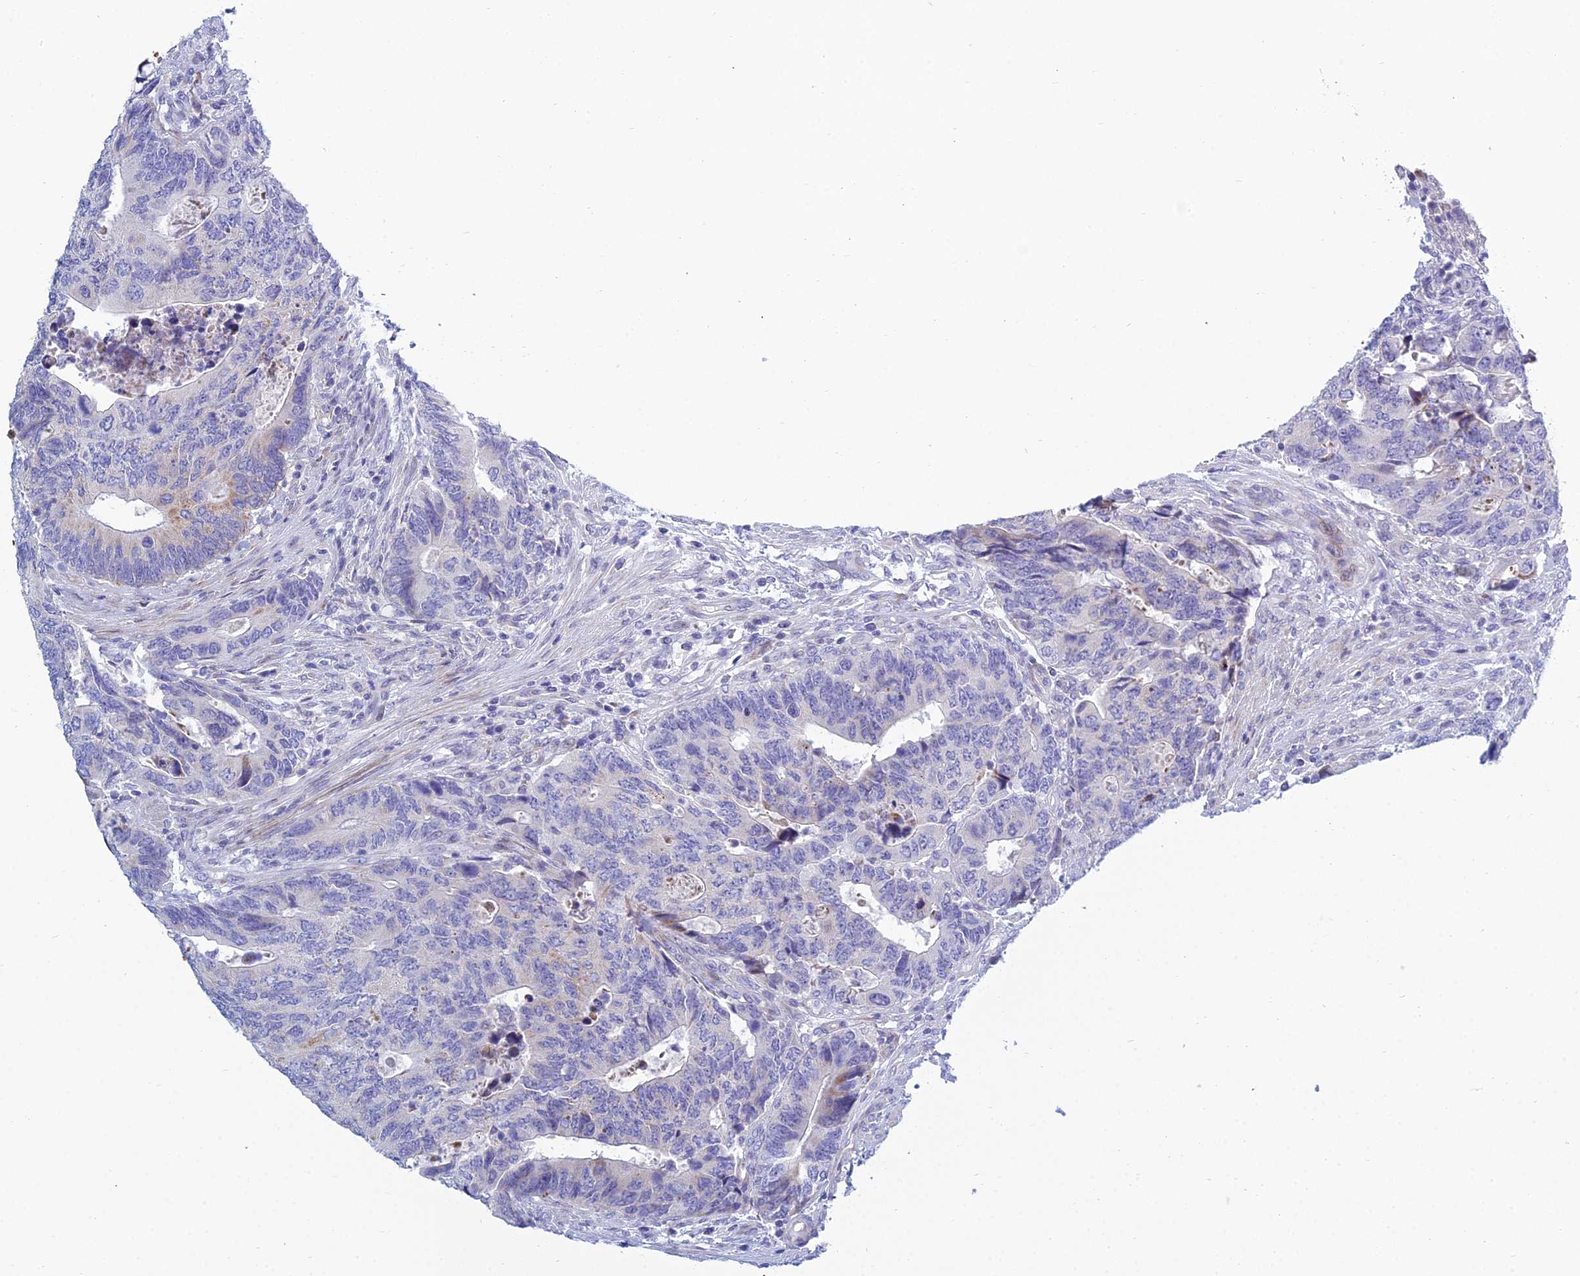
{"staining": {"intensity": "negative", "quantity": "none", "location": "none"}, "tissue": "colorectal cancer", "cell_type": "Tumor cells", "image_type": "cancer", "snomed": [{"axis": "morphology", "description": "Adenocarcinoma, NOS"}, {"axis": "topography", "description": "Colon"}], "caption": "IHC of human colorectal cancer (adenocarcinoma) shows no staining in tumor cells. The staining is performed using DAB brown chromogen with nuclei counter-stained in using hematoxylin.", "gene": "PRR13", "patient": {"sex": "male", "age": 87}}